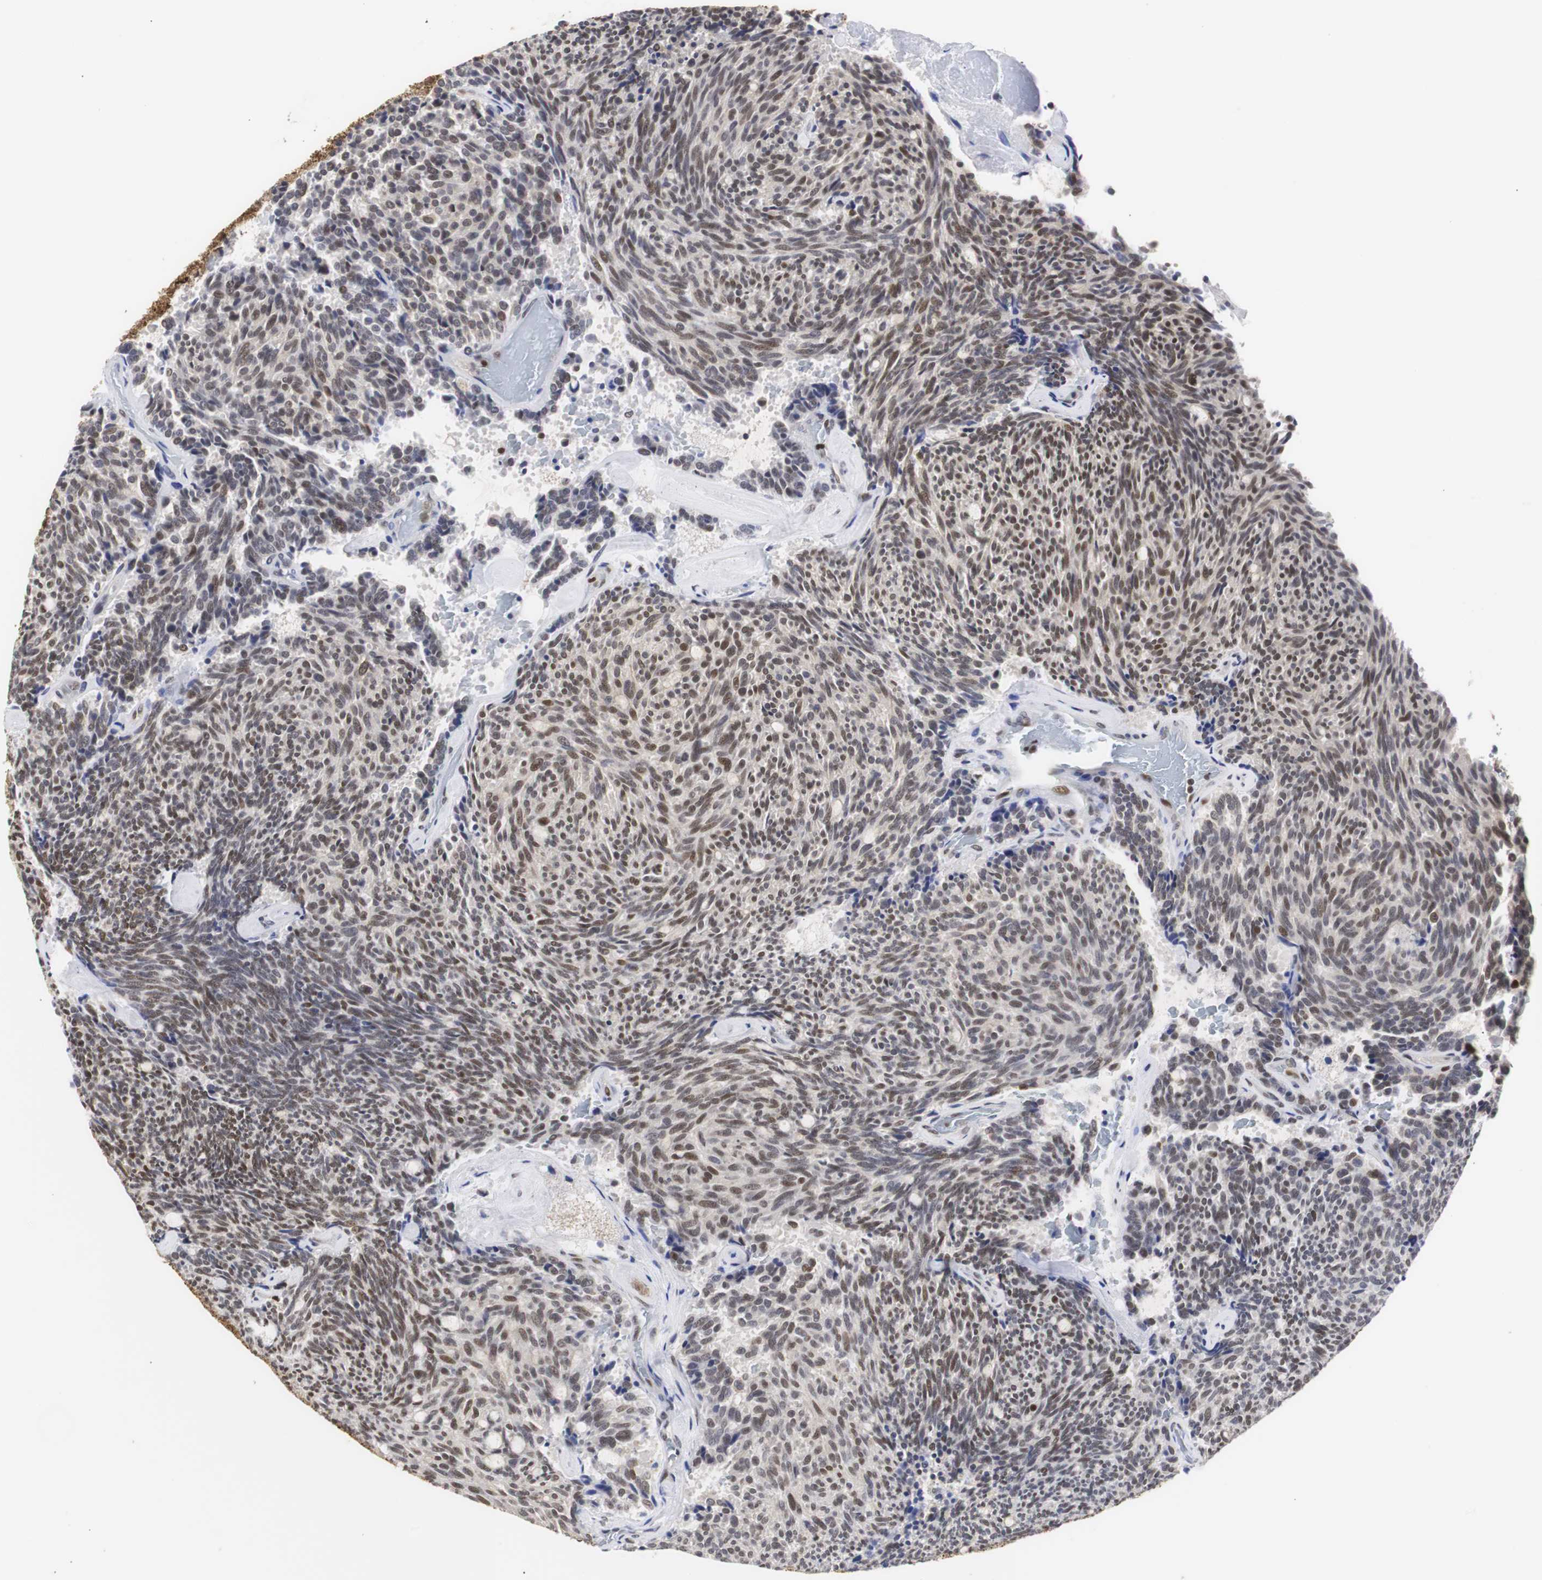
{"staining": {"intensity": "moderate", "quantity": "25%-75%", "location": "nuclear"}, "tissue": "carcinoid", "cell_type": "Tumor cells", "image_type": "cancer", "snomed": [{"axis": "morphology", "description": "Carcinoid, malignant, NOS"}, {"axis": "topography", "description": "Pancreas"}], "caption": "Brown immunohistochemical staining in malignant carcinoid reveals moderate nuclear staining in about 25%-75% of tumor cells. Immunohistochemistry (ihc) stains the protein of interest in brown and the nuclei are stained blue.", "gene": "ZFC3H1", "patient": {"sex": "female", "age": 54}}